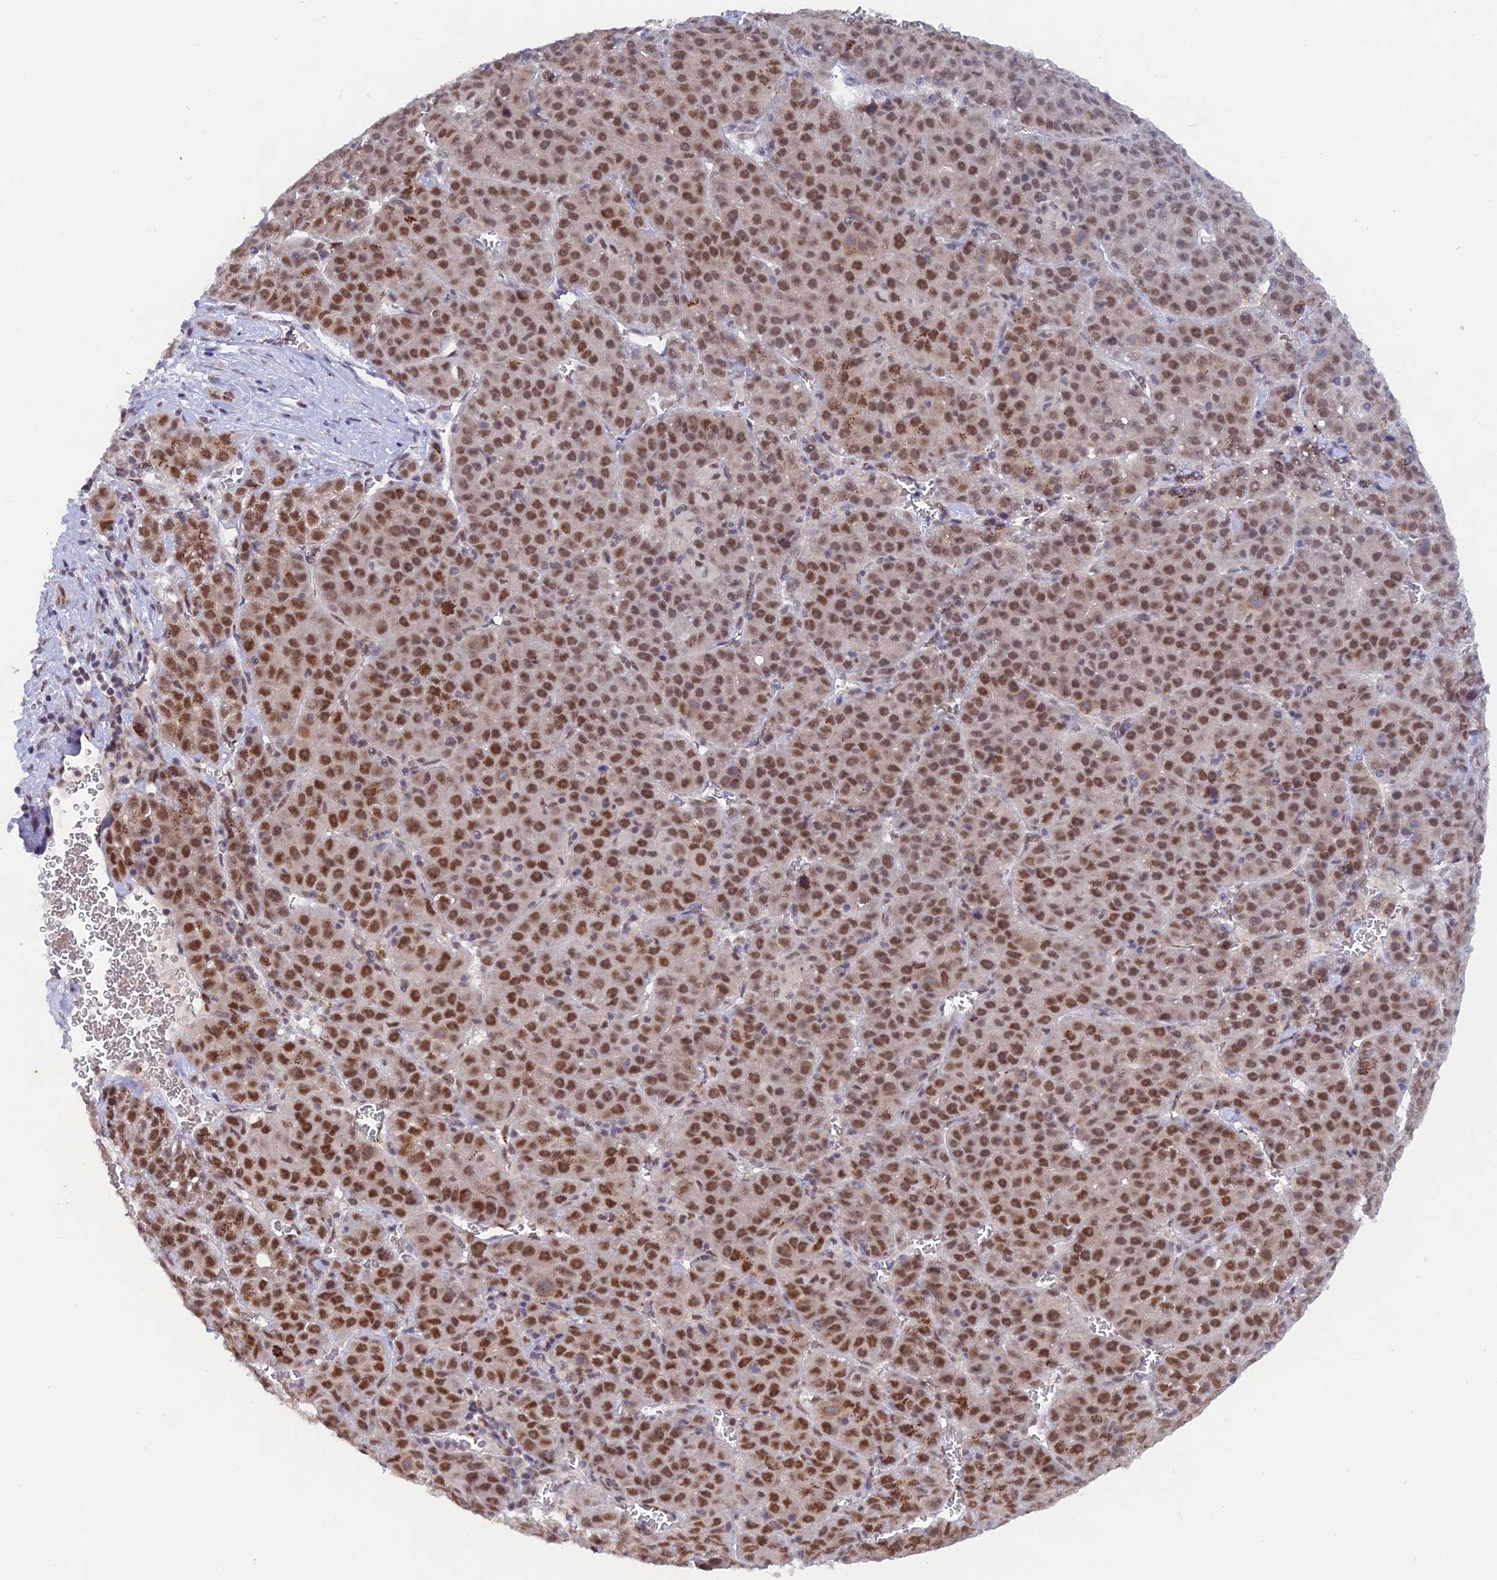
{"staining": {"intensity": "strong", "quantity": ">75%", "location": "nuclear"}, "tissue": "liver cancer", "cell_type": "Tumor cells", "image_type": "cancer", "snomed": [{"axis": "morphology", "description": "Carcinoma, Hepatocellular, NOS"}, {"axis": "topography", "description": "Liver"}], "caption": "IHC (DAB) staining of liver cancer (hepatocellular carcinoma) reveals strong nuclear protein positivity in approximately >75% of tumor cells. (DAB IHC with brightfield microscopy, high magnification).", "gene": "THOC3", "patient": {"sex": "female", "age": 53}}